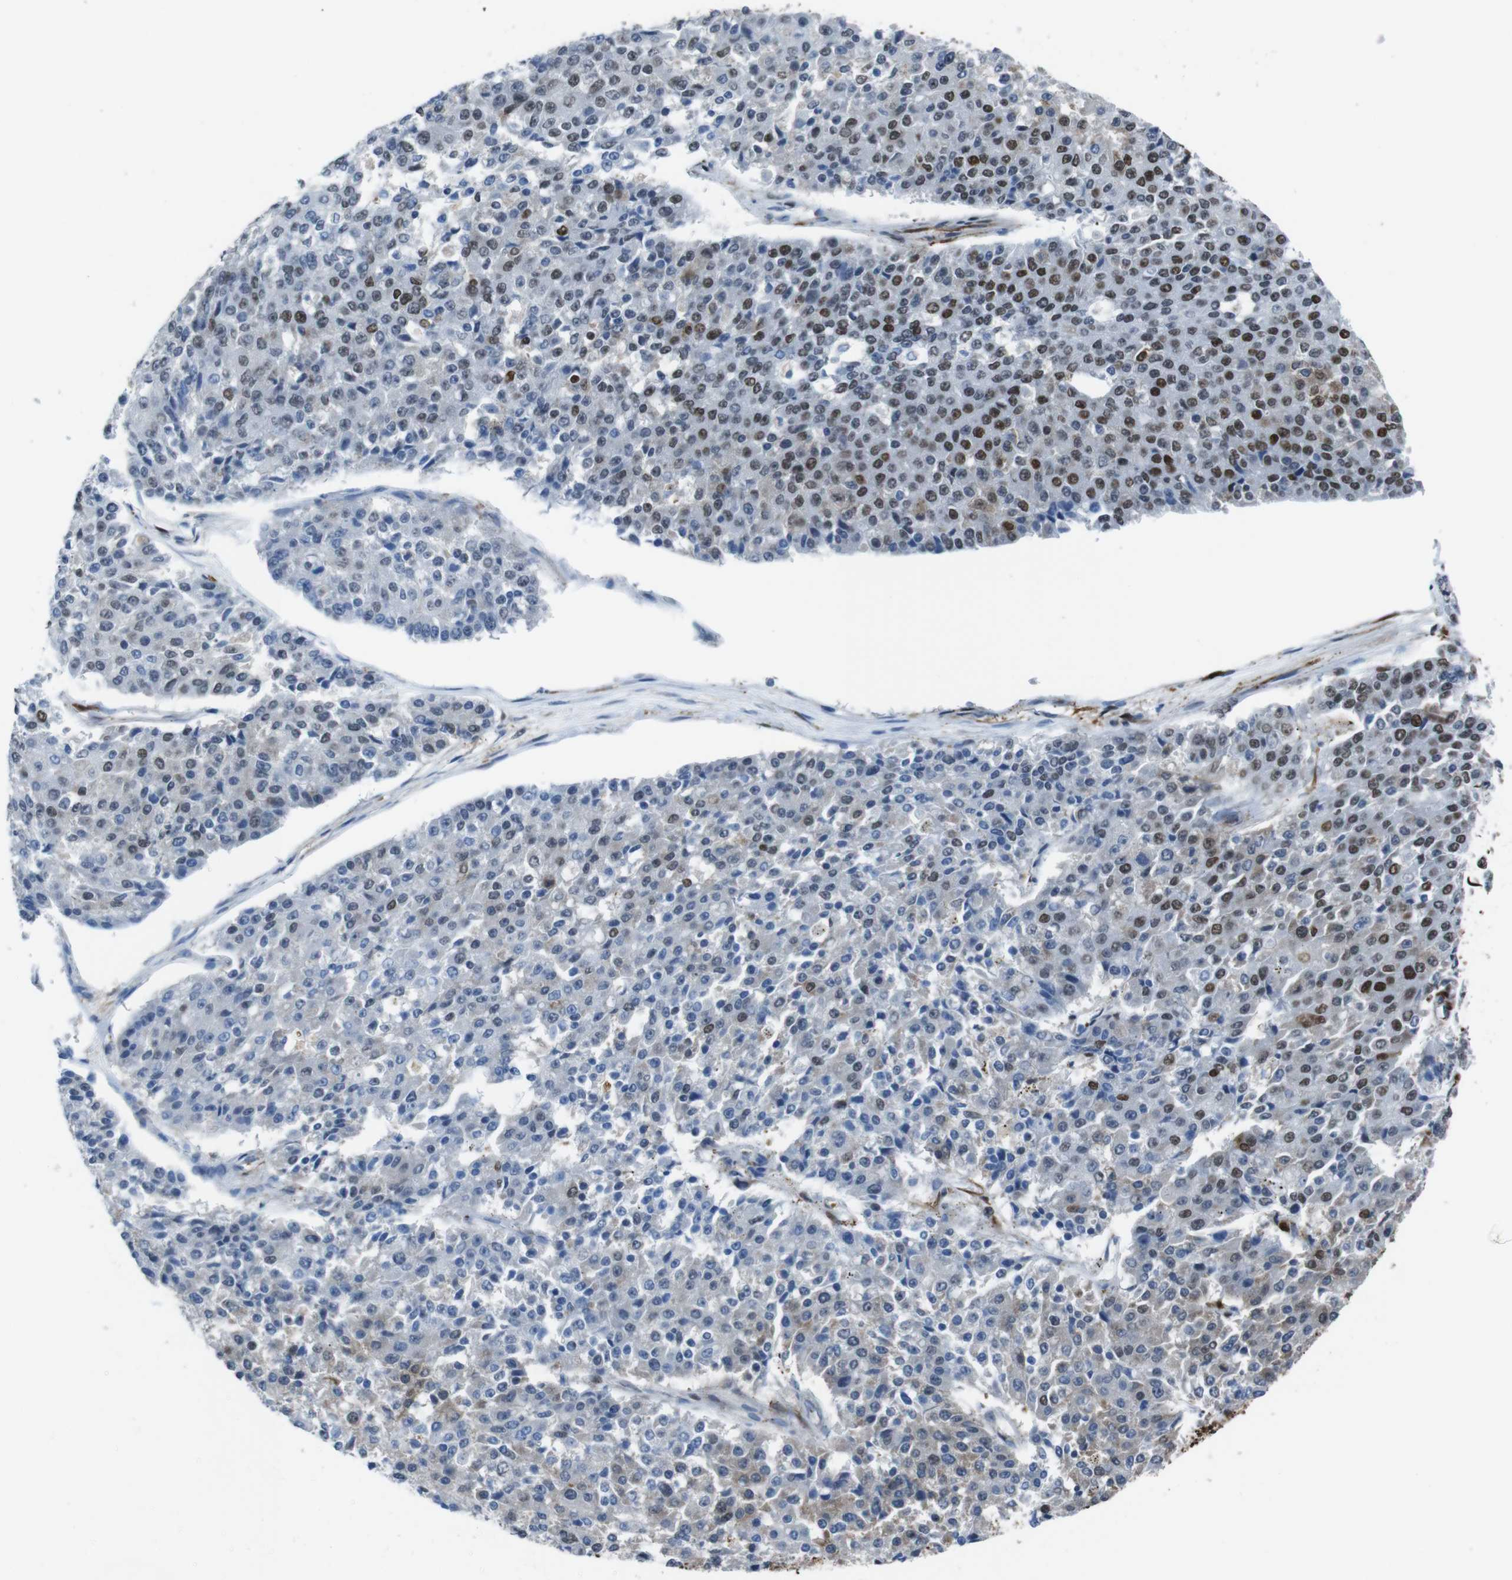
{"staining": {"intensity": "strong", "quantity": "25%-75%", "location": "nuclear"}, "tissue": "pancreatic cancer", "cell_type": "Tumor cells", "image_type": "cancer", "snomed": [{"axis": "morphology", "description": "Adenocarcinoma, NOS"}, {"axis": "topography", "description": "Pancreas"}], "caption": "Strong nuclear protein positivity is seen in about 25%-75% of tumor cells in pancreatic cancer (adenocarcinoma).", "gene": "HNRNPU", "patient": {"sex": "male", "age": 50}}